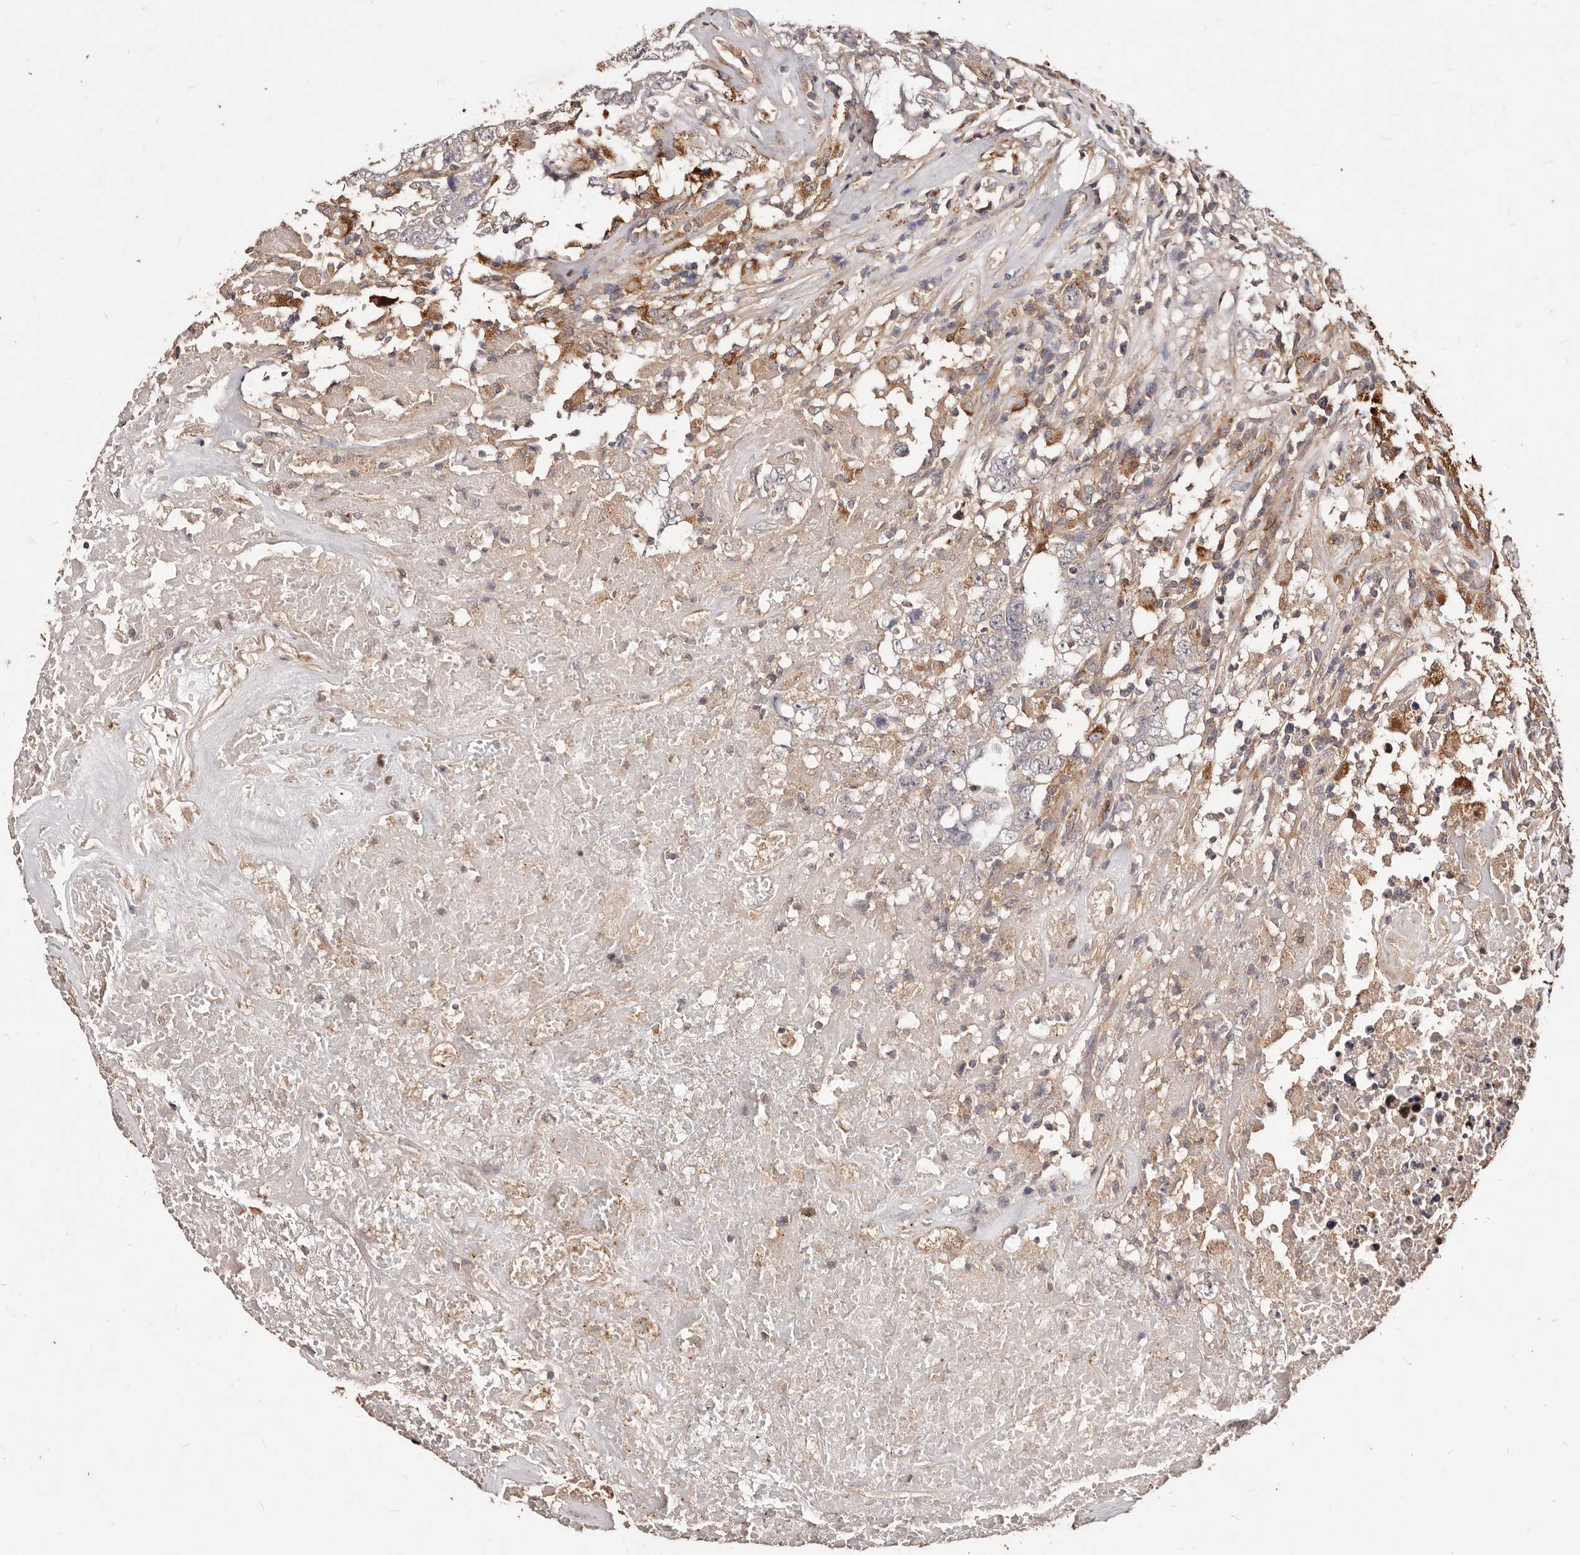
{"staining": {"intensity": "negative", "quantity": "none", "location": "none"}, "tissue": "testis cancer", "cell_type": "Tumor cells", "image_type": "cancer", "snomed": [{"axis": "morphology", "description": "Carcinoma, Embryonal, NOS"}, {"axis": "topography", "description": "Testis"}], "caption": "IHC of testis cancer (embryonal carcinoma) shows no staining in tumor cells.", "gene": "CCL14", "patient": {"sex": "male", "age": 26}}